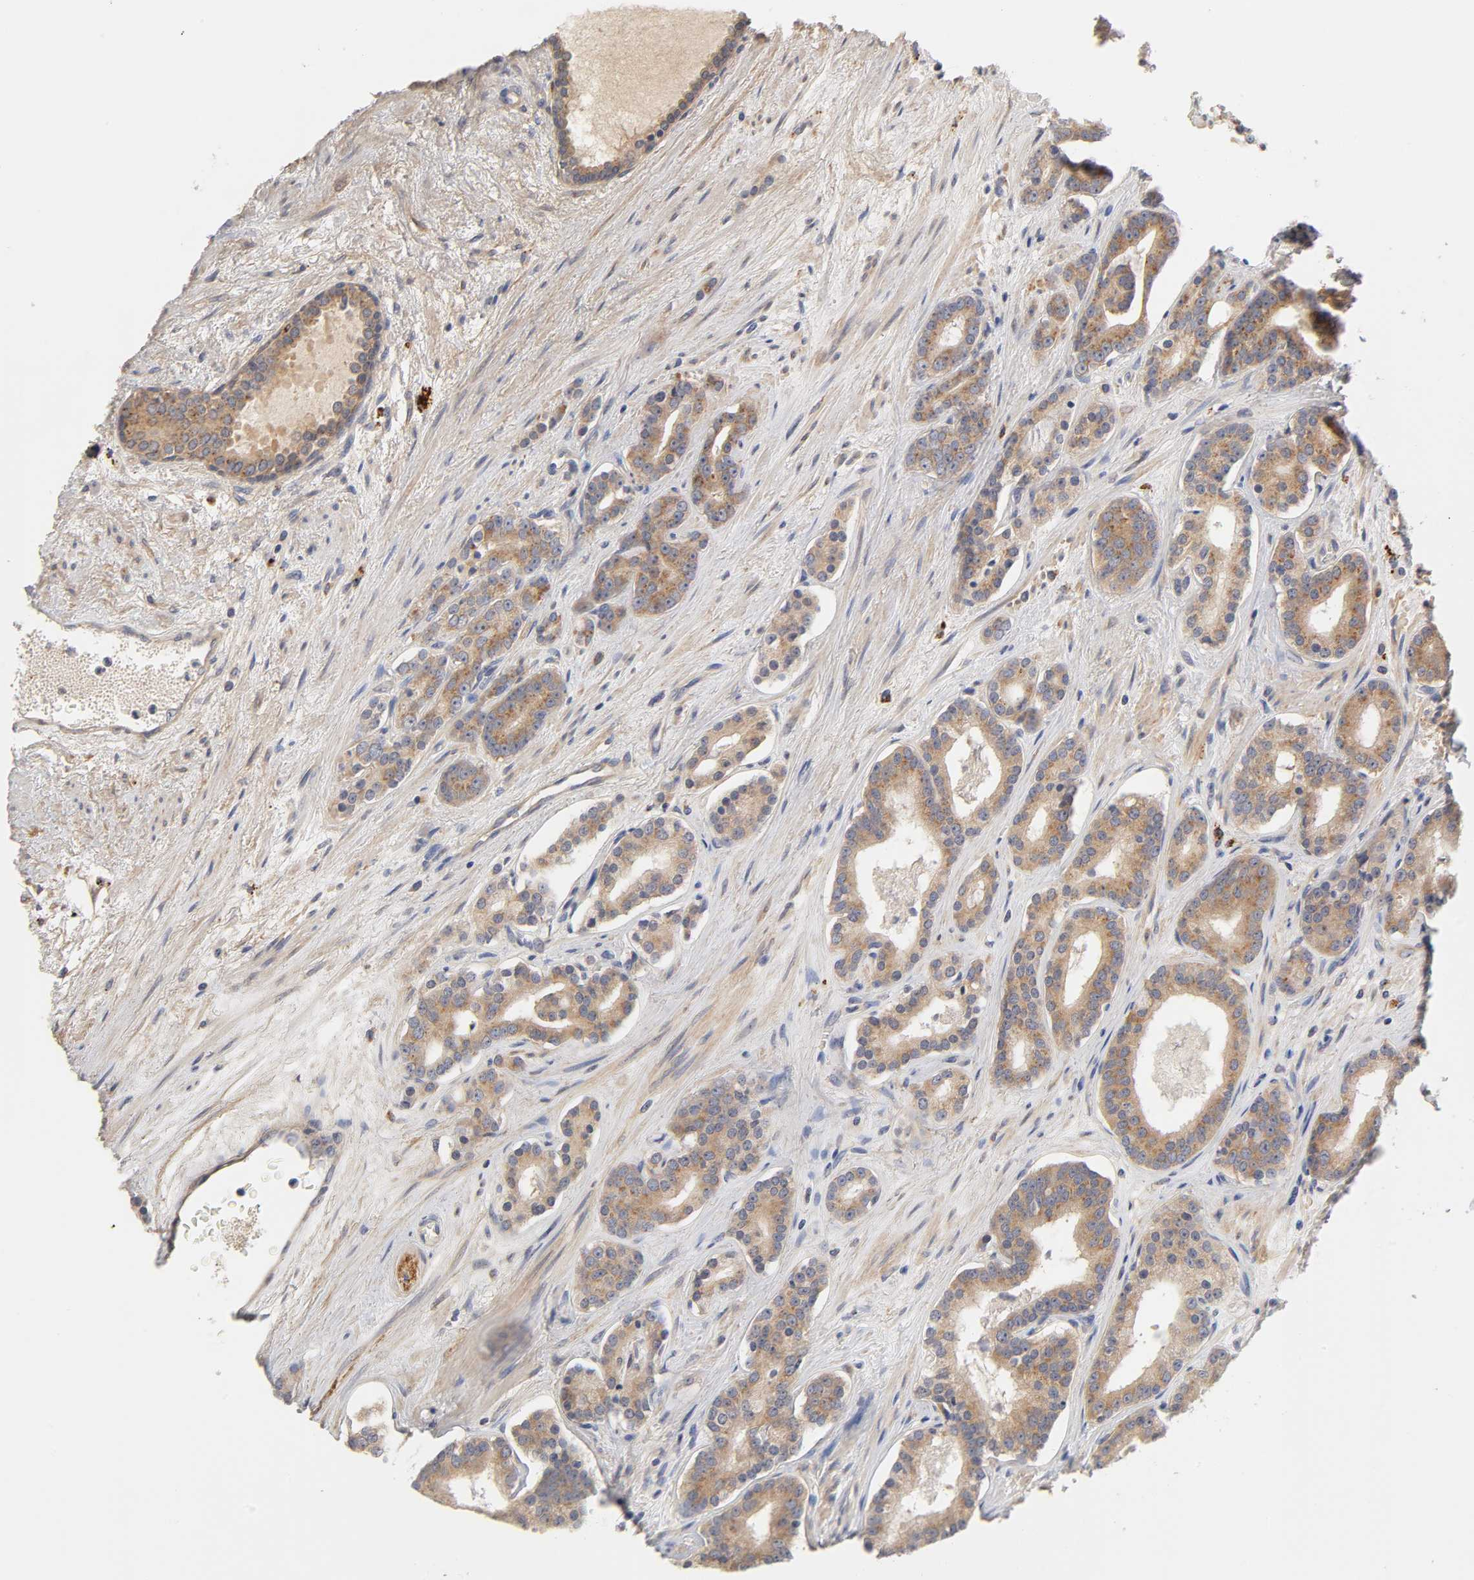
{"staining": {"intensity": "moderate", "quantity": ">75%", "location": "cytoplasmic/membranous"}, "tissue": "prostate cancer", "cell_type": "Tumor cells", "image_type": "cancer", "snomed": [{"axis": "morphology", "description": "Adenocarcinoma, Low grade"}, {"axis": "topography", "description": "Prostate"}], "caption": "Moderate cytoplasmic/membranous protein expression is present in approximately >75% of tumor cells in prostate cancer (adenocarcinoma (low-grade)). (DAB = brown stain, brightfield microscopy at high magnification).", "gene": "C17orf75", "patient": {"sex": "male", "age": 63}}